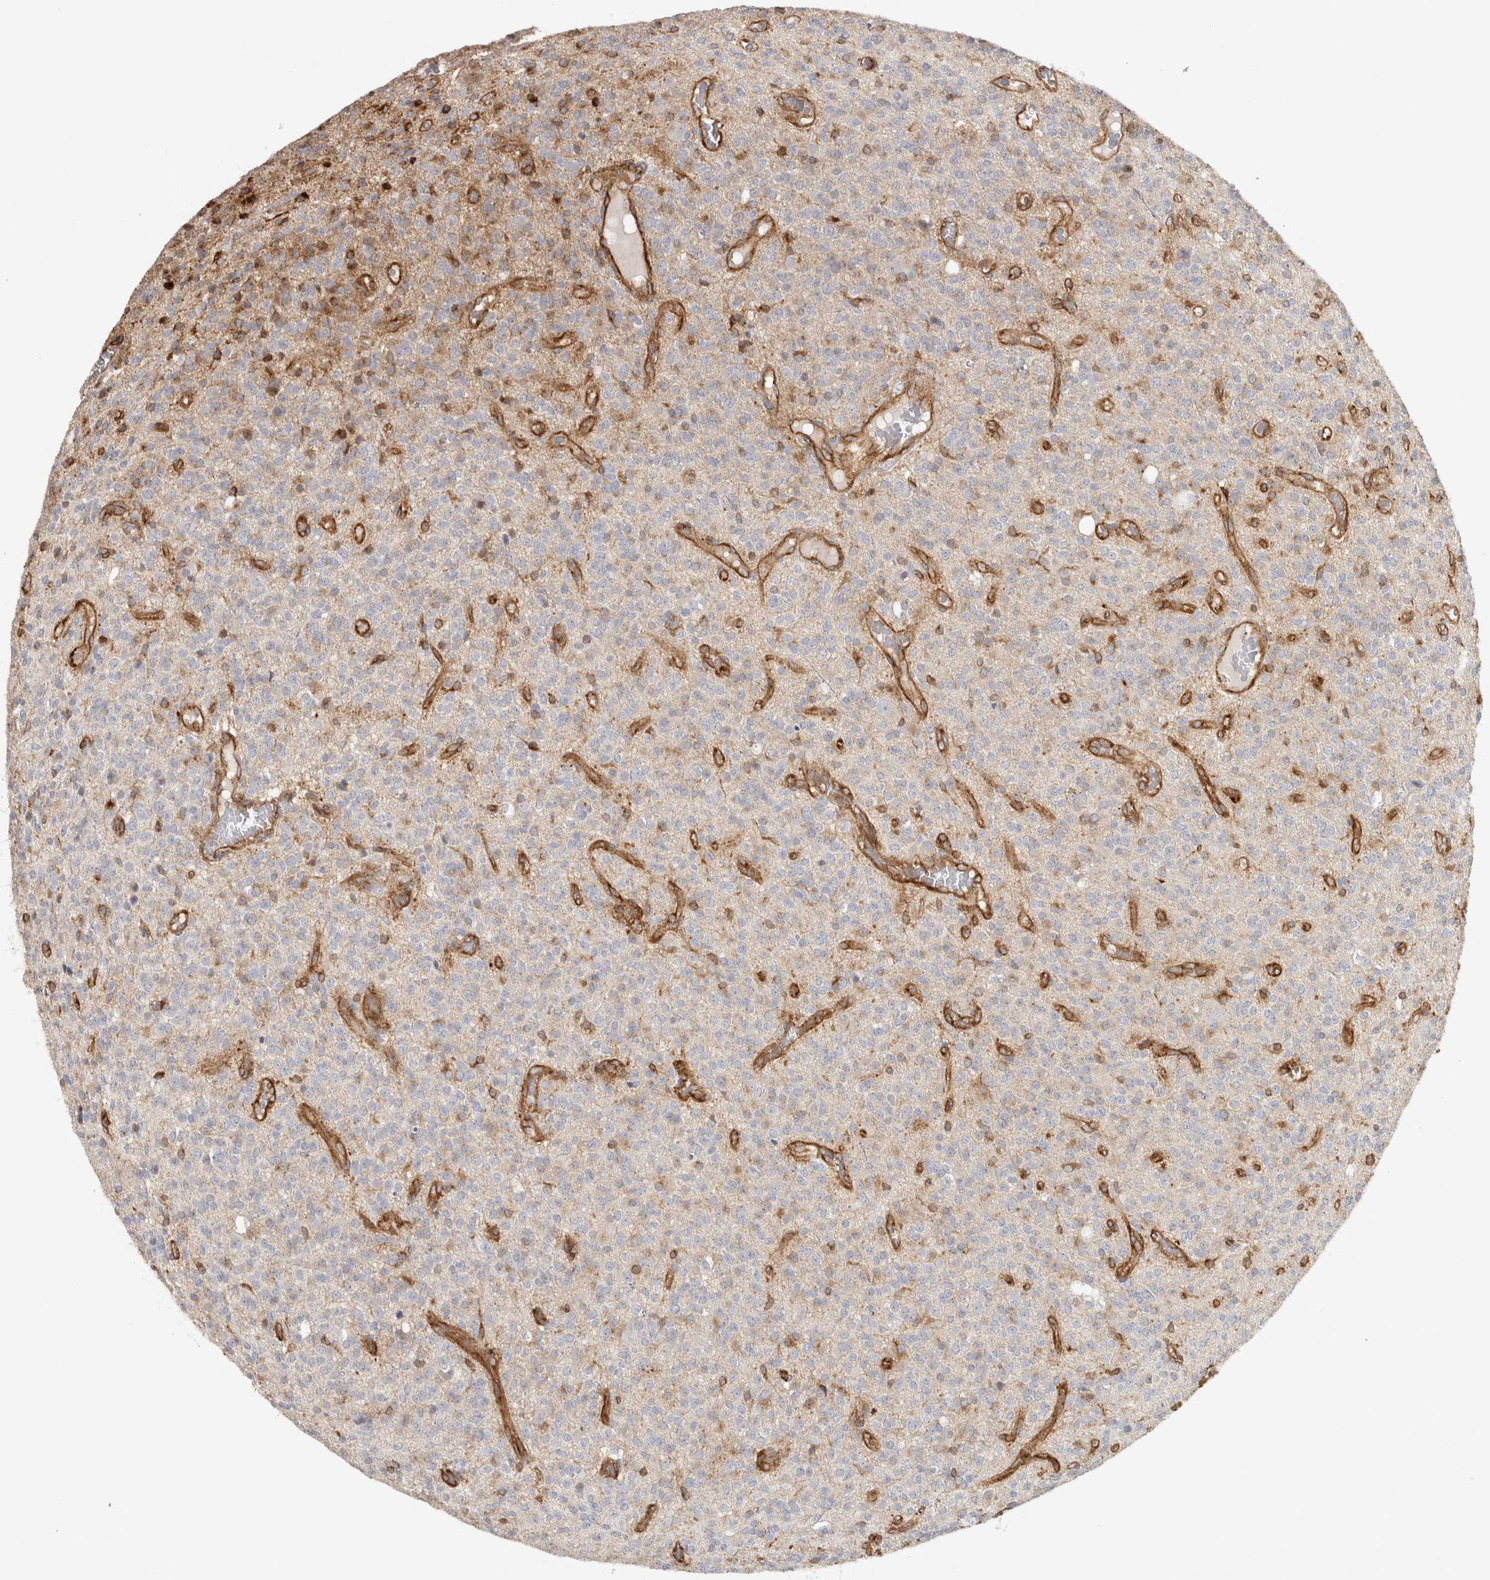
{"staining": {"intensity": "weak", "quantity": "<25%", "location": "cytoplasmic/membranous"}, "tissue": "glioma", "cell_type": "Tumor cells", "image_type": "cancer", "snomed": [{"axis": "morphology", "description": "Glioma, malignant, High grade"}, {"axis": "topography", "description": "Brain"}], "caption": "Histopathology image shows no significant protein staining in tumor cells of malignant glioma (high-grade). (DAB IHC visualized using brightfield microscopy, high magnification).", "gene": "HLA-E", "patient": {"sex": "male", "age": 34}}